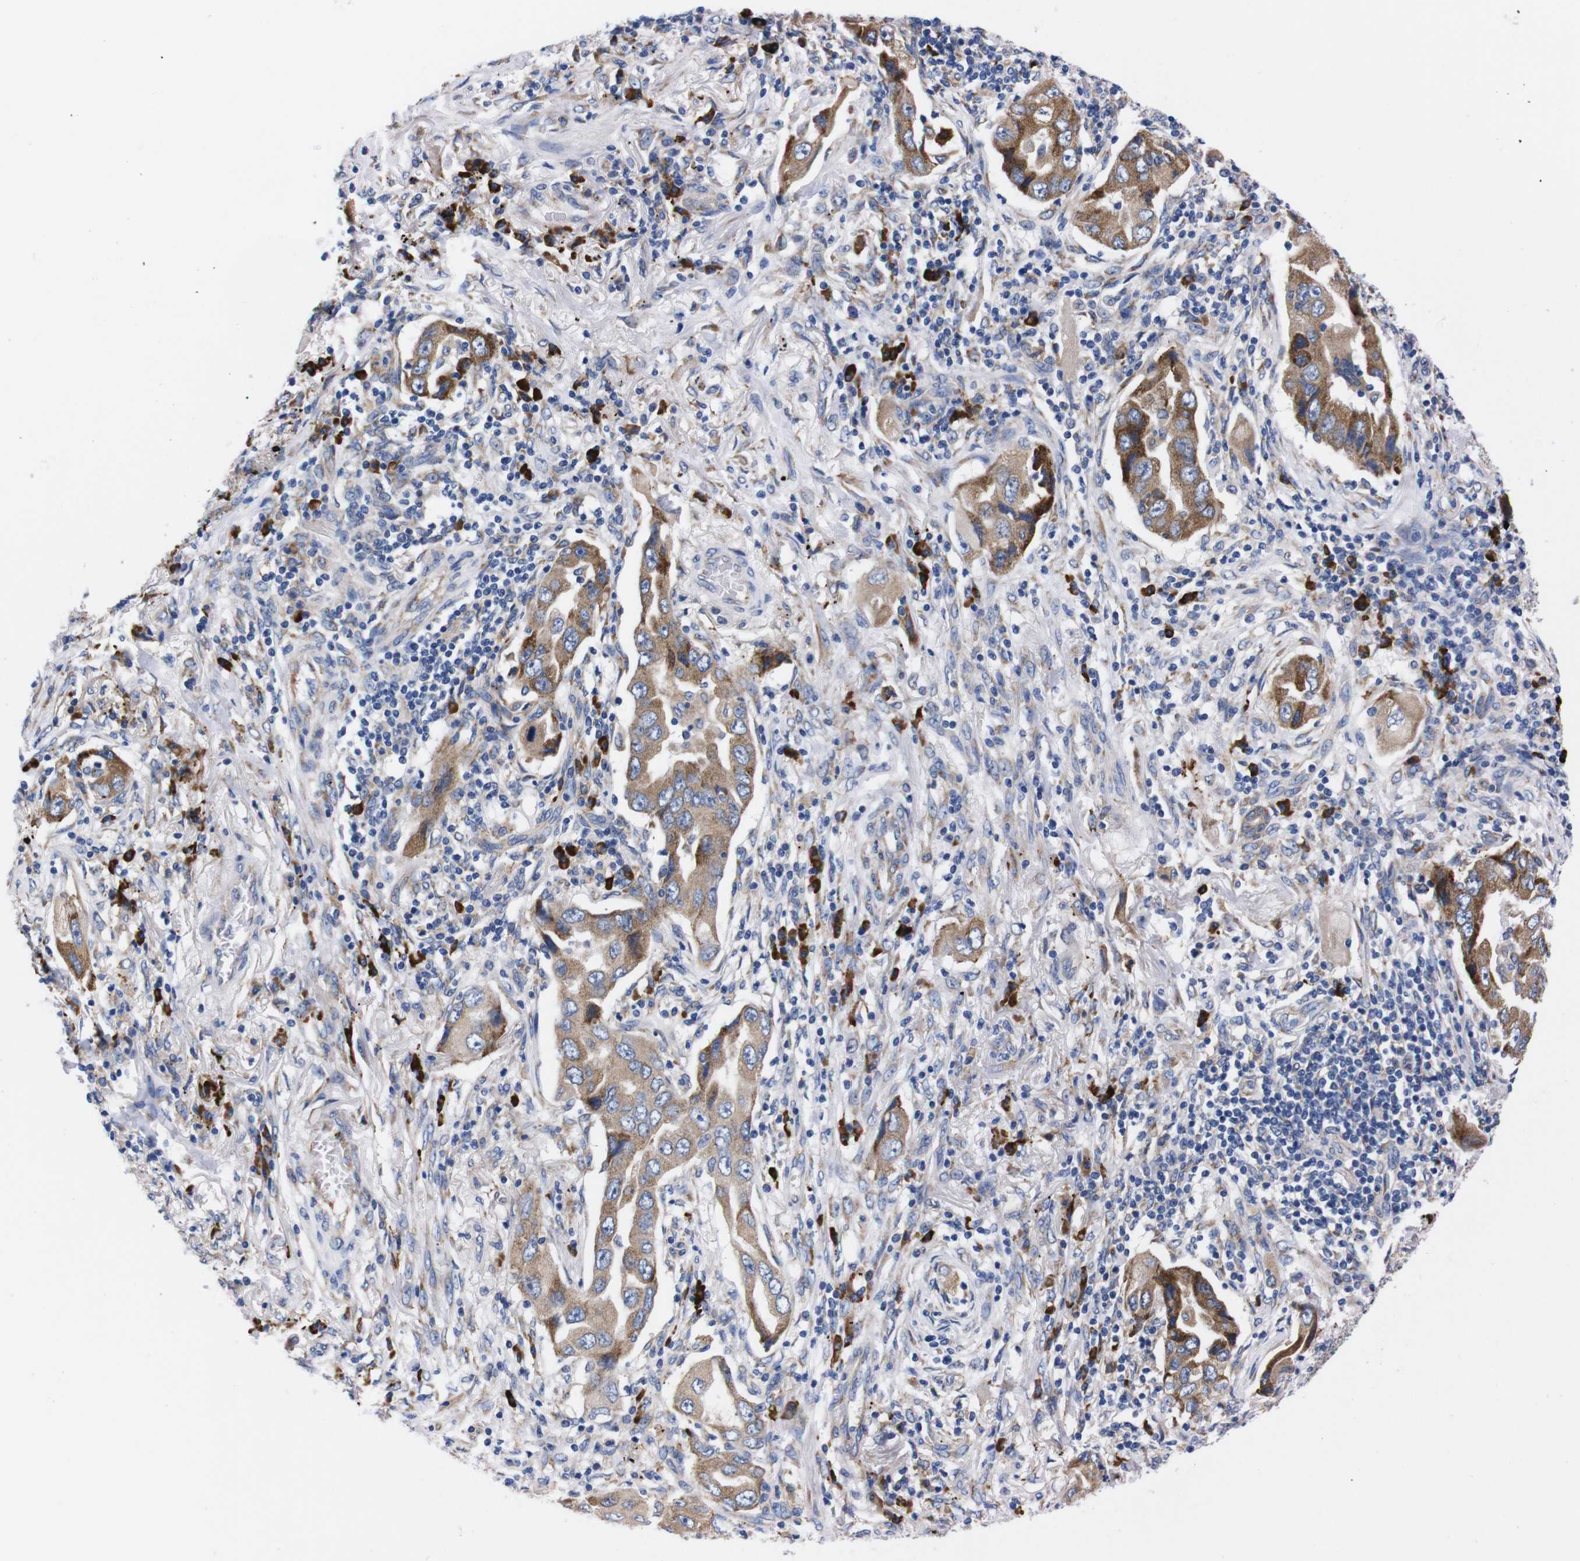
{"staining": {"intensity": "moderate", "quantity": ">75%", "location": "cytoplasmic/membranous"}, "tissue": "lung cancer", "cell_type": "Tumor cells", "image_type": "cancer", "snomed": [{"axis": "morphology", "description": "Adenocarcinoma, NOS"}, {"axis": "topography", "description": "Lung"}], "caption": "High-magnification brightfield microscopy of lung adenocarcinoma stained with DAB (brown) and counterstained with hematoxylin (blue). tumor cells exhibit moderate cytoplasmic/membranous positivity is identified in about>75% of cells.", "gene": "NEBL", "patient": {"sex": "female", "age": 65}}